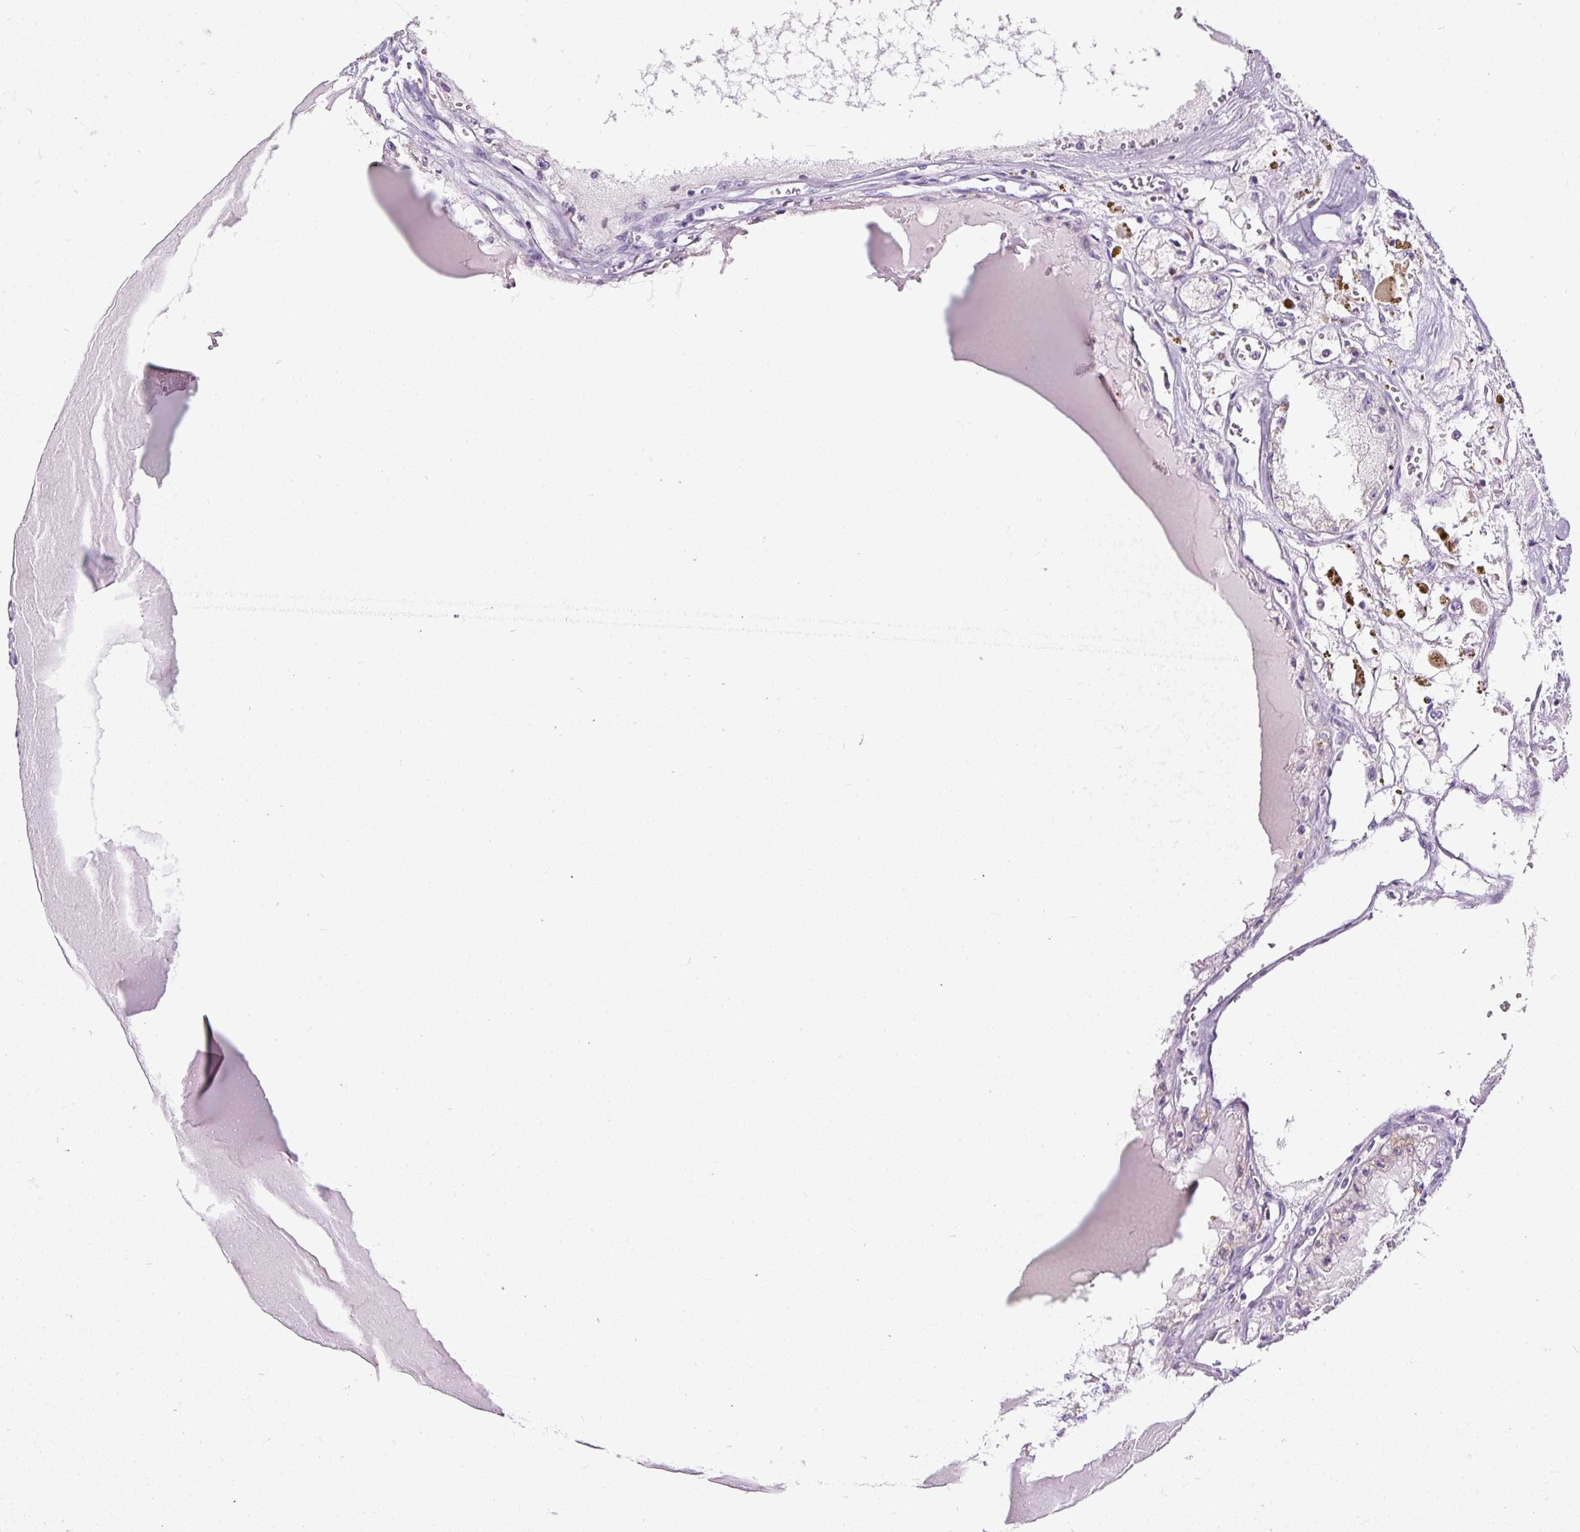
{"staining": {"intensity": "negative", "quantity": "none", "location": "none"}, "tissue": "renal cancer", "cell_type": "Tumor cells", "image_type": "cancer", "snomed": [{"axis": "morphology", "description": "Adenocarcinoma, NOS"}, {"axis": "topography", "description": "Kidney"}], "caption": "Image shows no significant protein staining in tumor cells of renal adenocarcinoma.", "gene": "FMC1", "patient": {"sex": "male", "age": 56}}